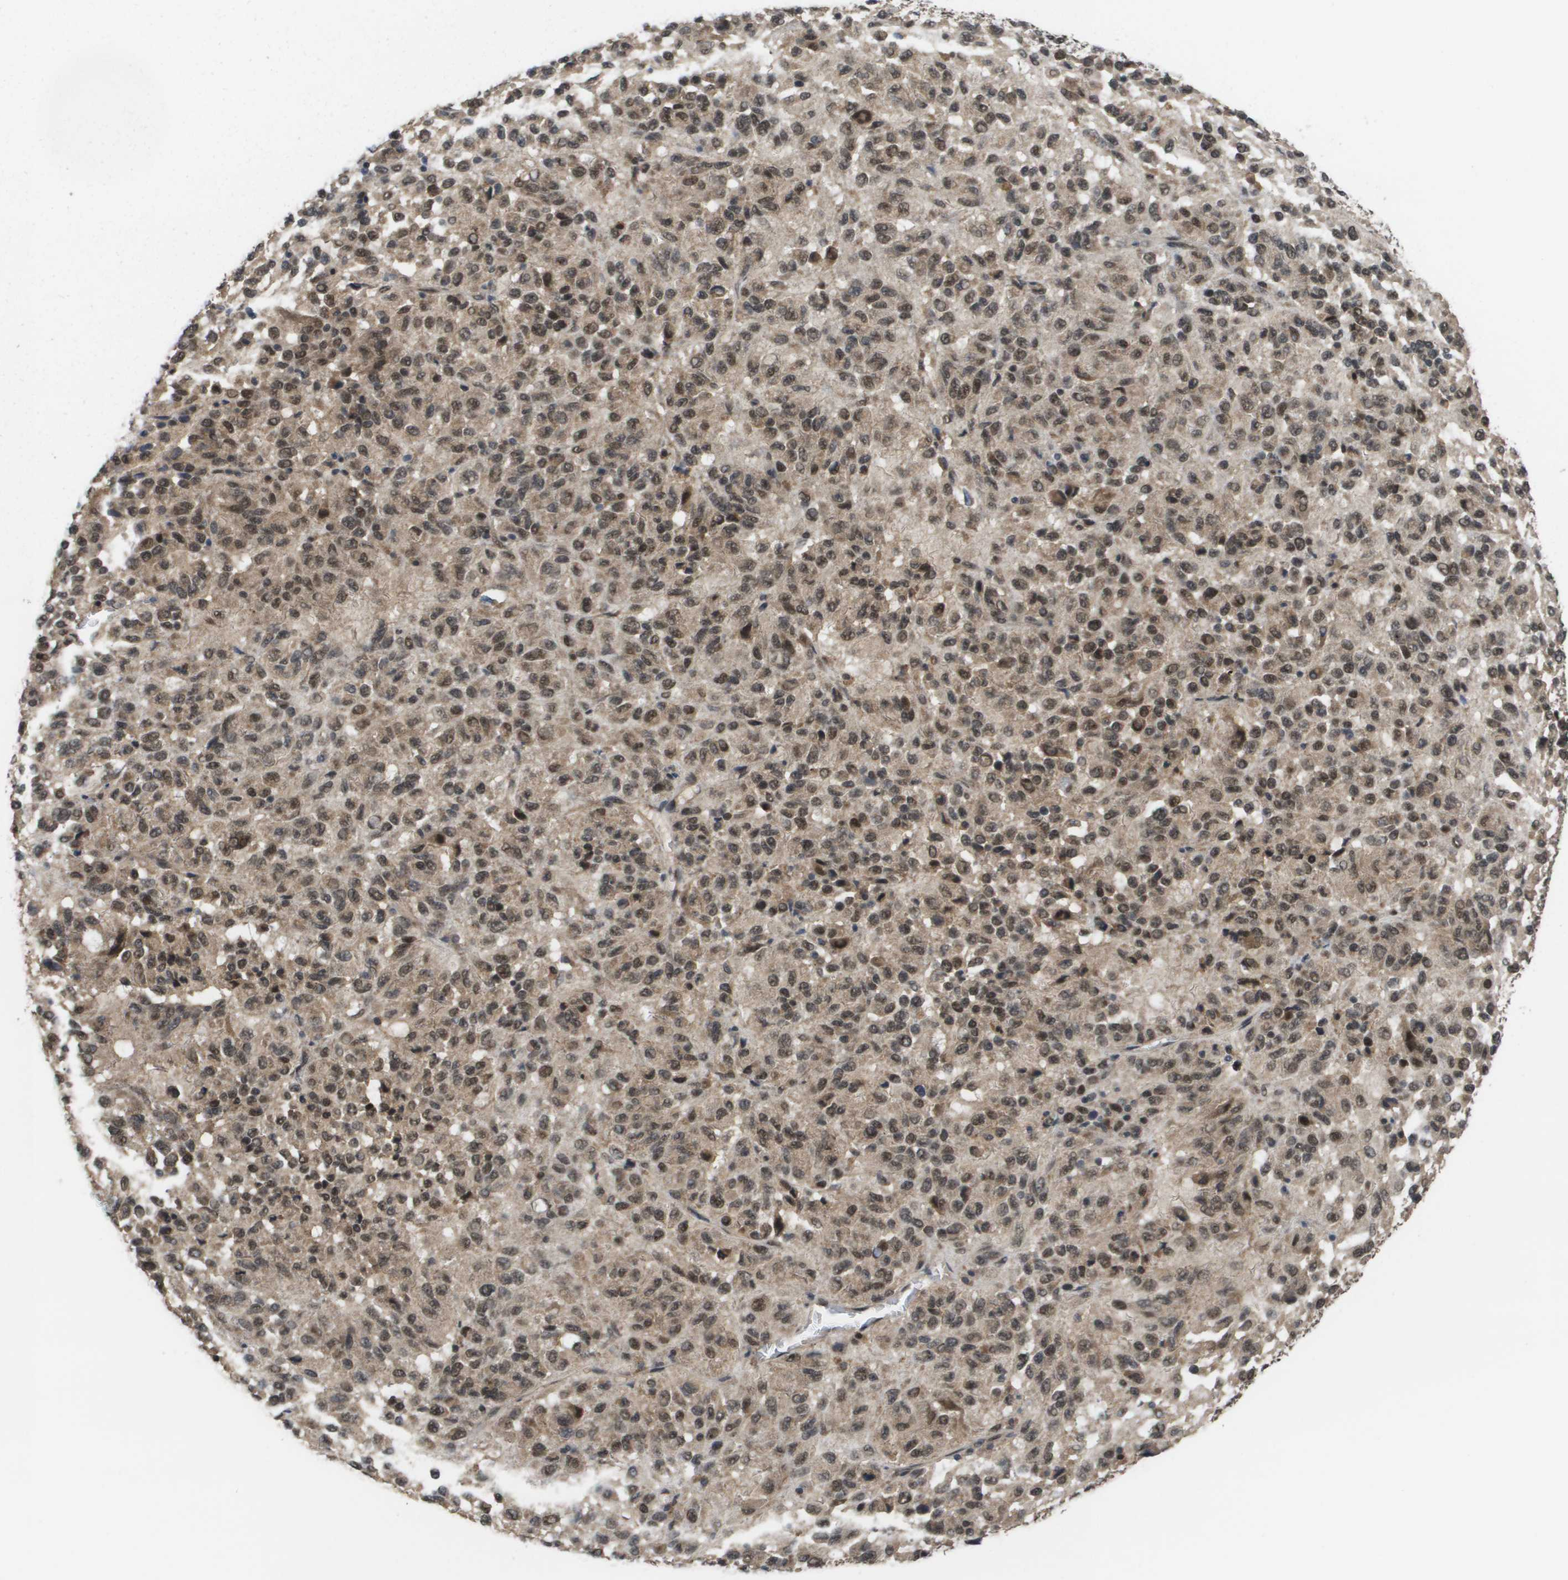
{"staining": {"intensity": "moderate", "quantity": ">75%", "location": "cytoplasmic/membranous,nuclear"}, "tissue": "melanoma", "cell_type": "Tumor cells", "image_type": "cancer", "snomed": [{"axis": "morphology", "description": "Malignant melanoma, Metastatic site"}, {"axis": "topography", "description": "Lung"}], "caption": "The immunohistochemical stain highlights moderate cytoplasmic/membranous and nuclear positivity in tumor cells of melanoma tissue.", "gene": "AMBRA1", "patient": {"sex": "male", "age": 64}}